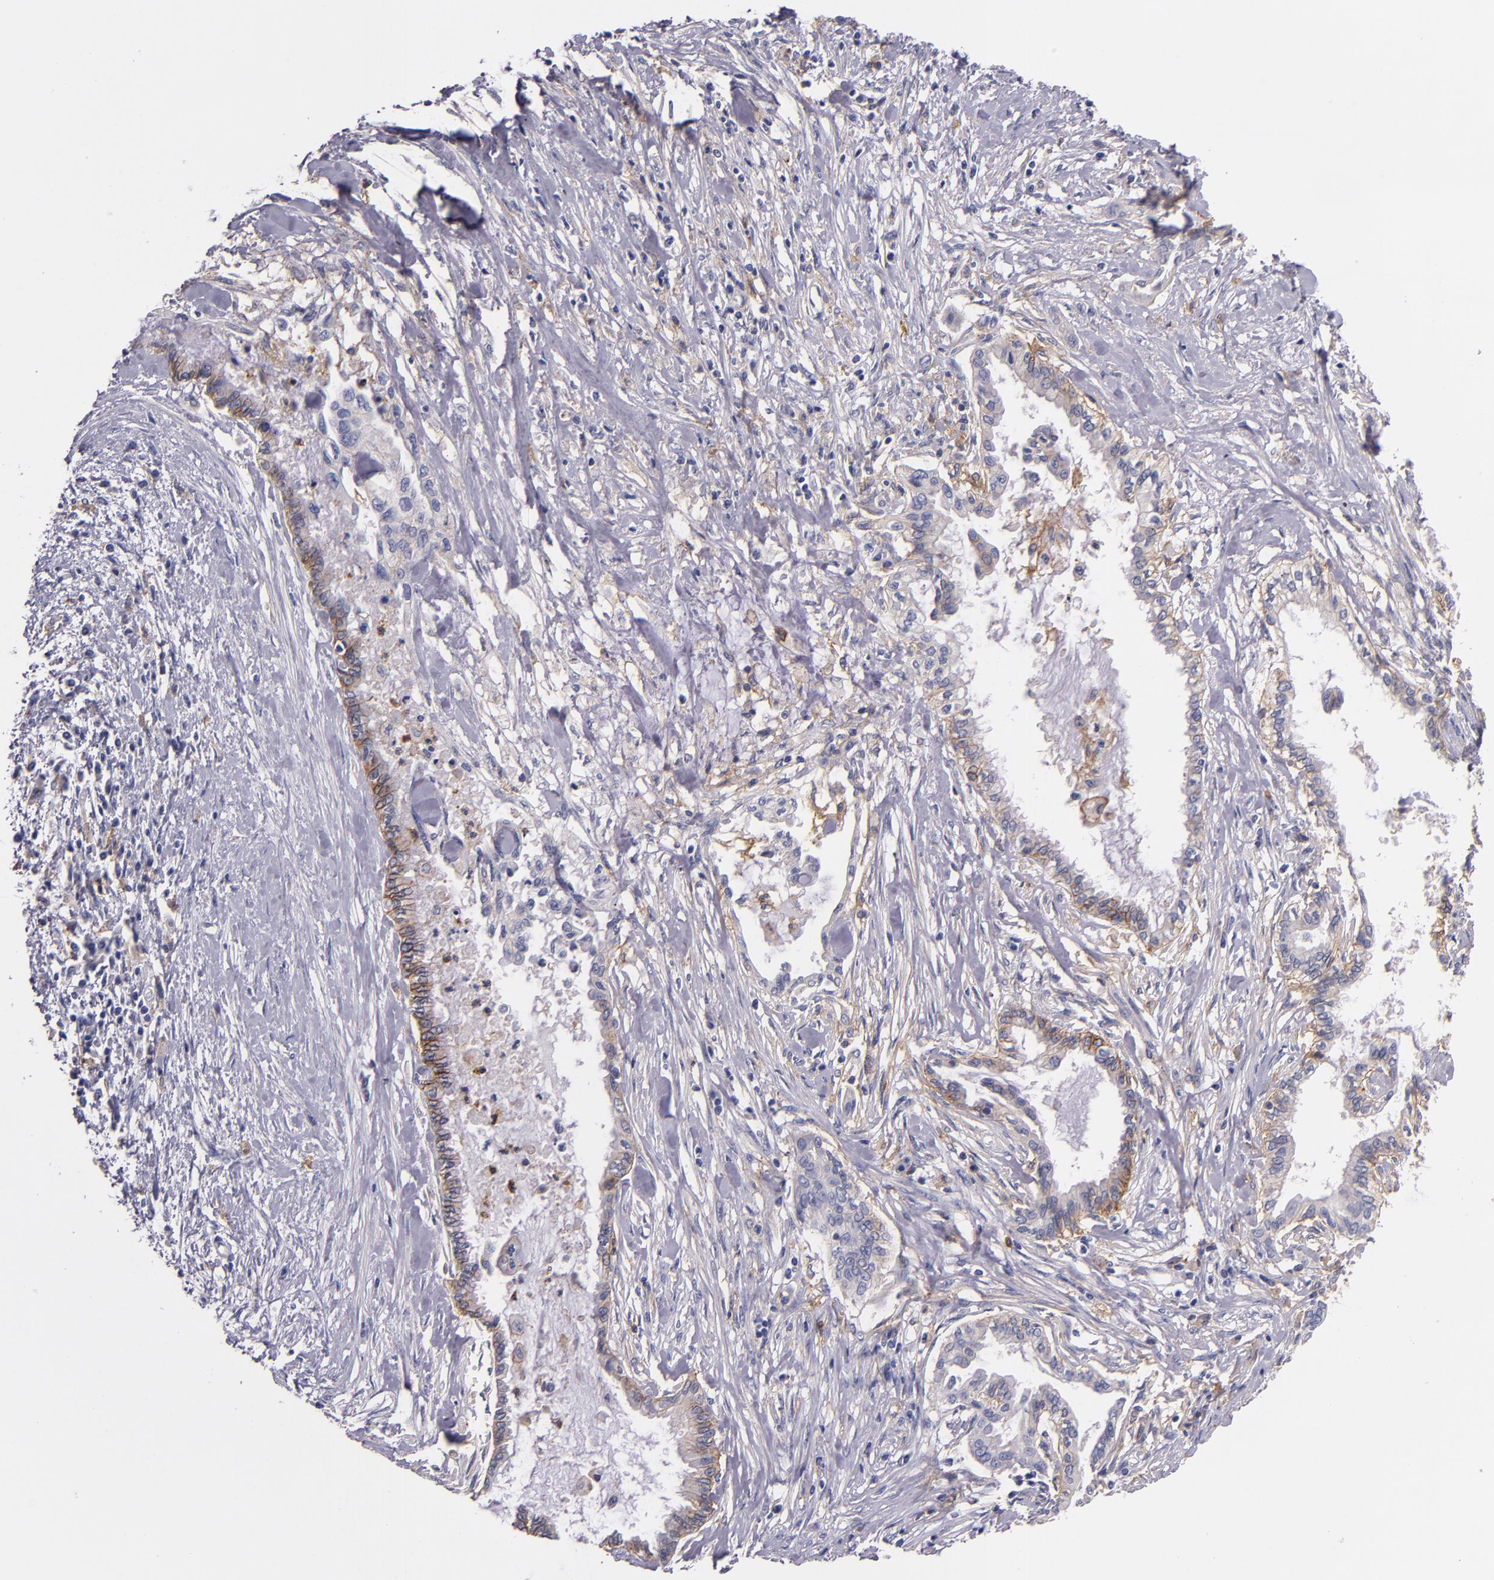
{"staining": {"intensity": "weak", "quantity": "25%-75%", "location": "cytoplasmic/membranous"}, "tissue": "pancreatic cancer", "cell_type": "Tumor cells", "image_type": "cancer", "snomed": [{"axis": "morphology", "description": "Adenocarcinoma, NOS"}, {"axis": "topography", "description": "Pancreas"}], "caption": "A high-resolution image shows immunohistochemistry staining of pancreatic adenocarcinoma, which reveals weak cytoplasmic/membranous expression in approximately 25%-75% of tumor cells. Immunohistochemistry (ihc) stains the protein in brown and the nuclei are stained blue.", "gene": "C5AR1", "patient": {"sex": "female", "age": 64}}